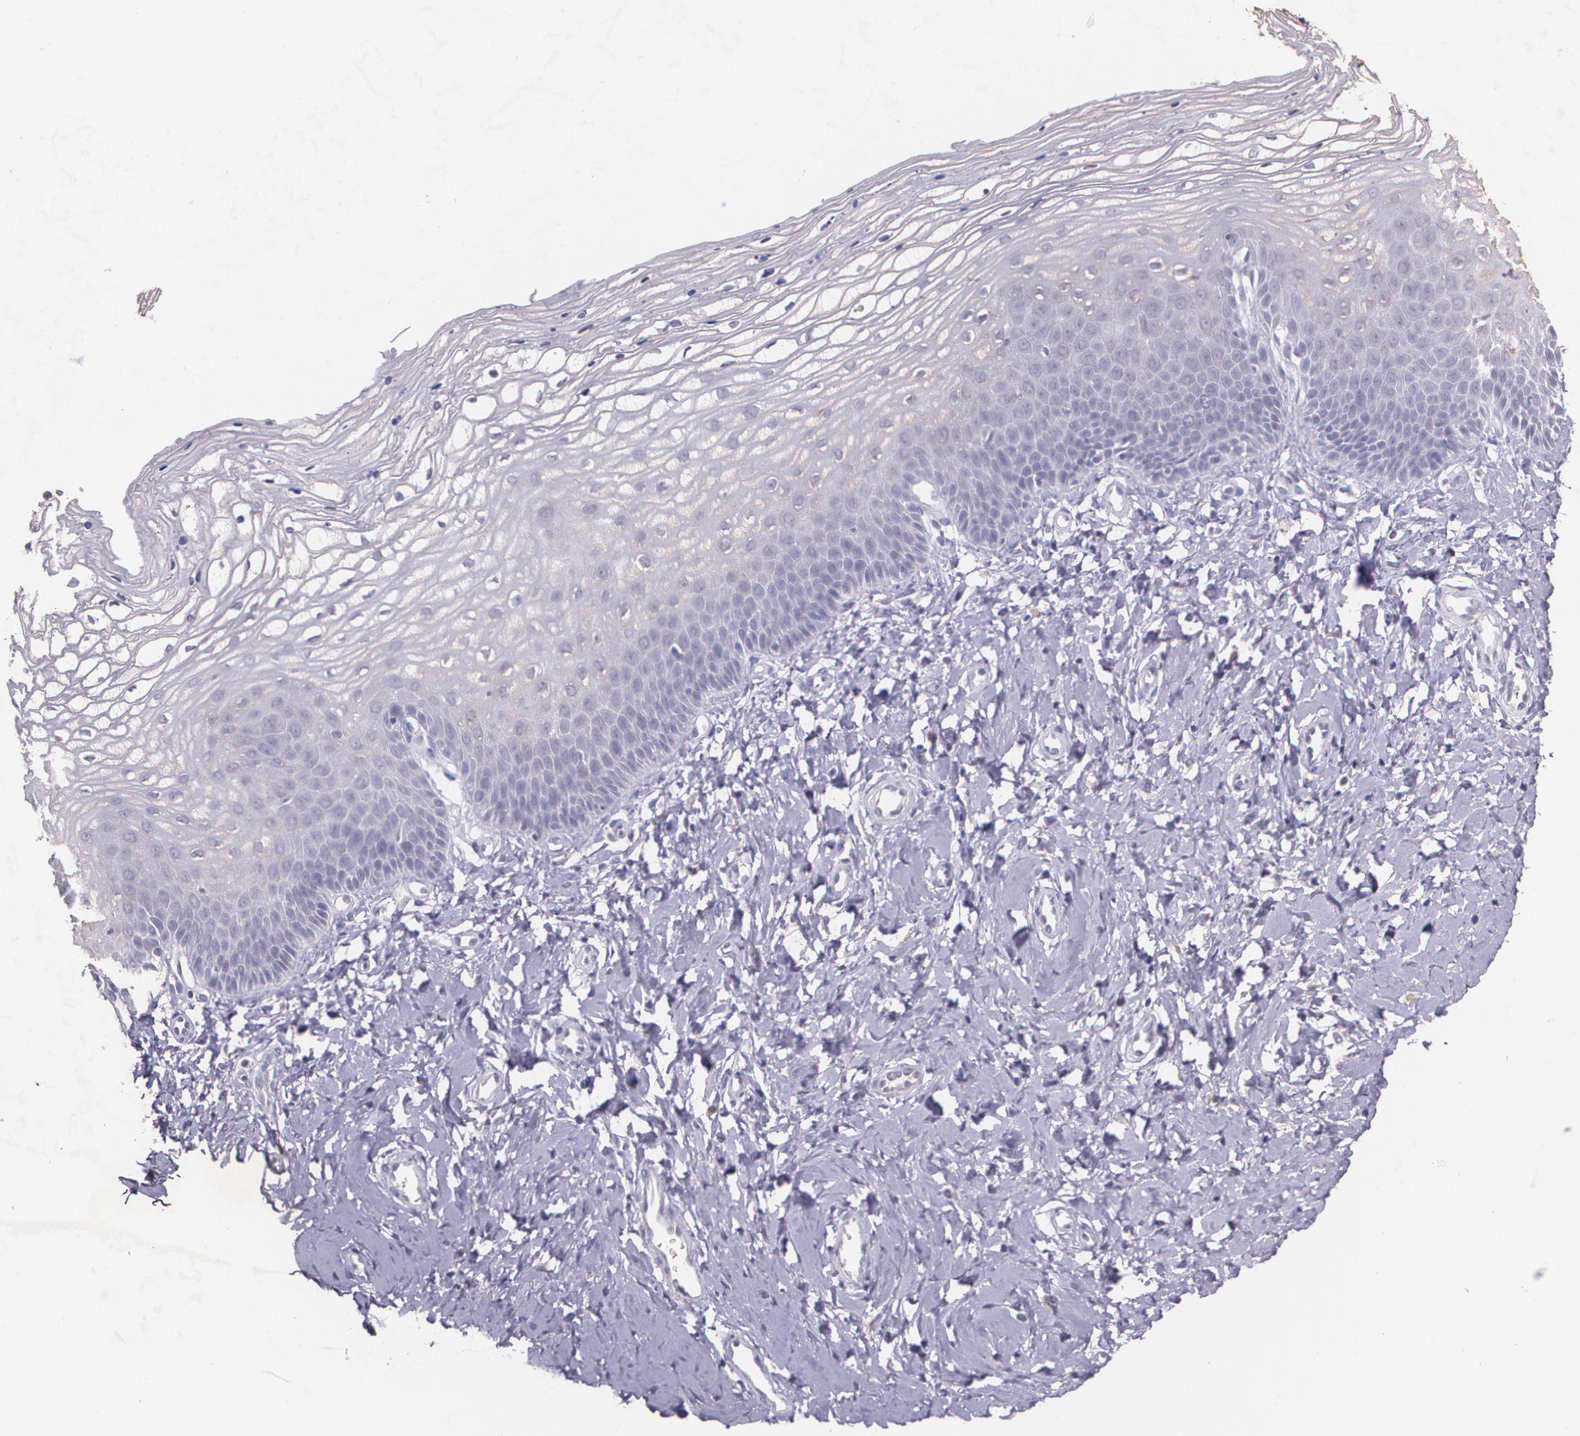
{"staining": {"intensity": "negative", "quantity": "none", "location": "none"}, "tissue": "vagina", "cell_type": "Squamous epithelial cells", "image_type": "normal", "snomed": [{"axis": "morphology", "description": "Normal tissue, NOS"}, {"axis": "topography", "description": "Vagina"}], "caption": "Squamous epithelial cells show no significant protein staining in normal vagina.", "gene": "TM4SF1", "patient": {"sex": "female", "age": 68}}